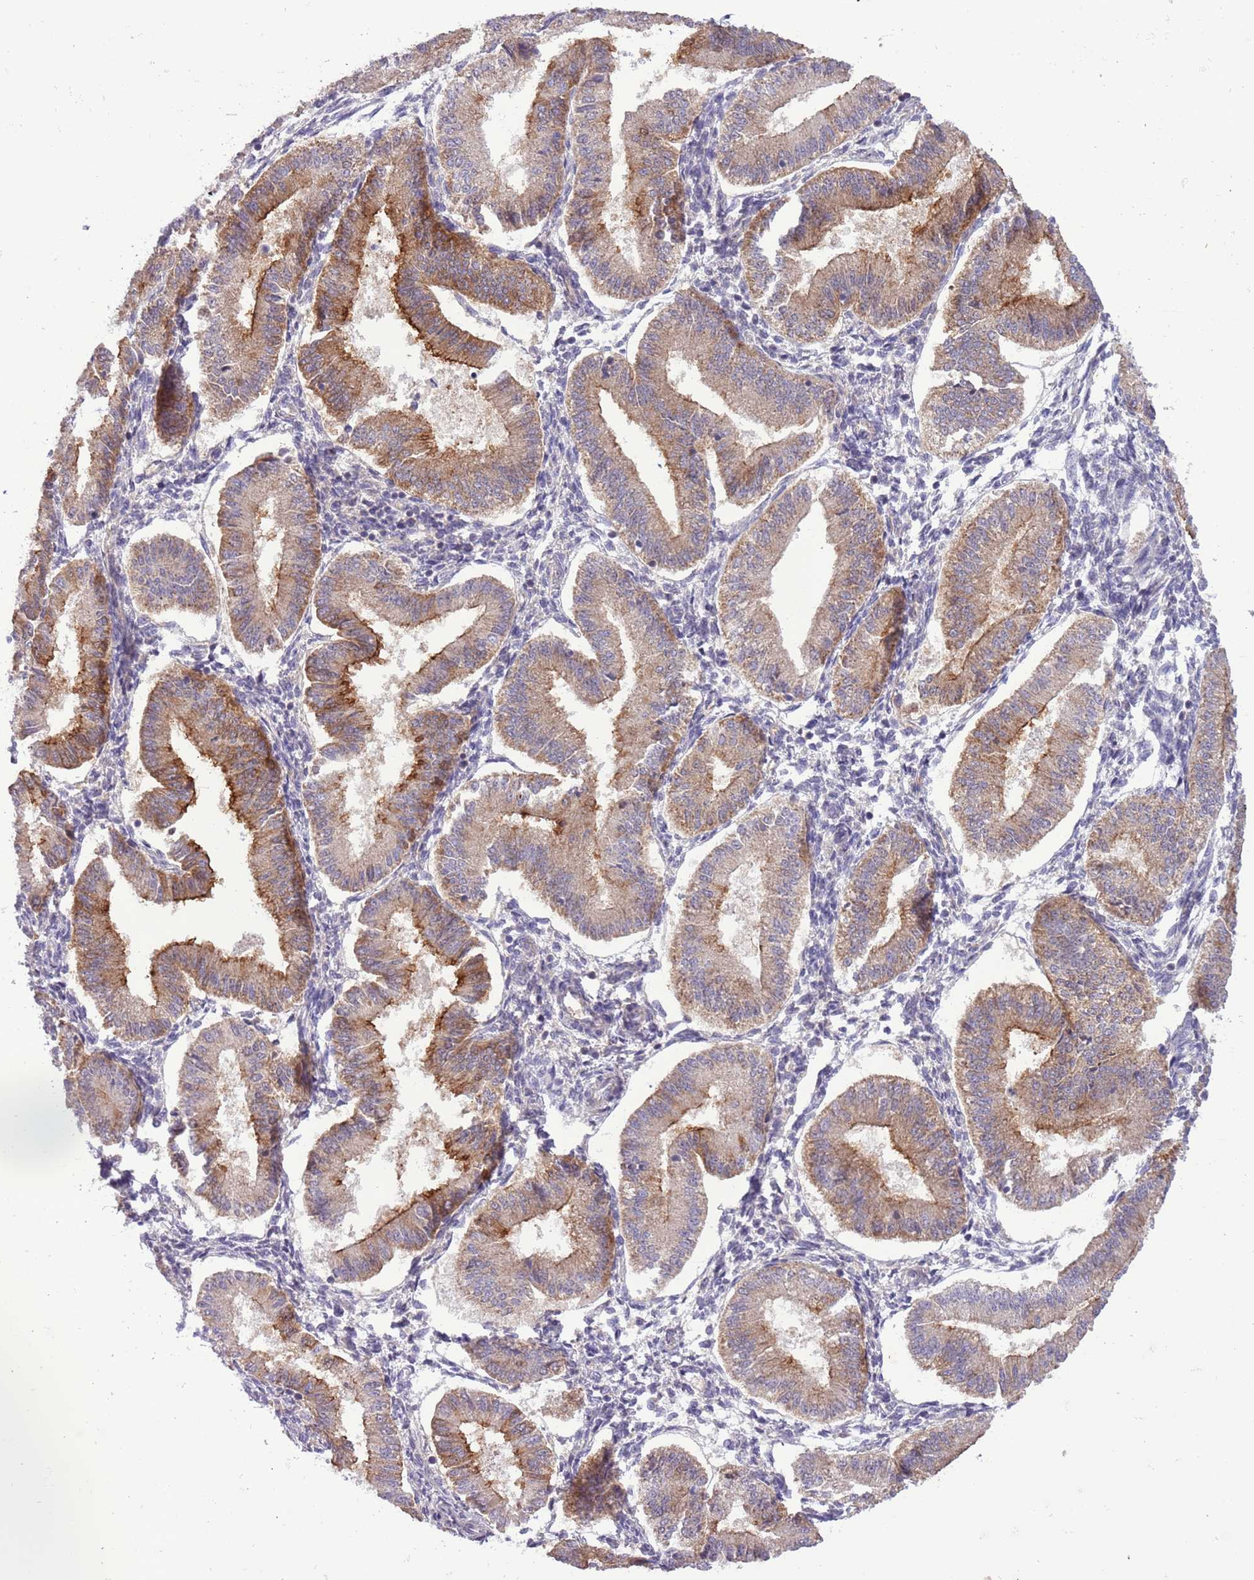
{"staining": {"intensity": "negative", "quantity": "none", "location": "none"}, "tissue": "endometrium", "cell_type": "Cells in endometrial stroma", "image_type": "normal", "snomed": [{"axis": "morphology", "description": "Normal tissue, NOS"}, {"axis": "topography", "description": "Endometrium"}], "caption": "Immunohistochemical staining of benign endometrium shows no significant expression in cells in endometrial stroma.", "gene": "SHROOM3", "patient": {"sex": "female", "age": 39}}